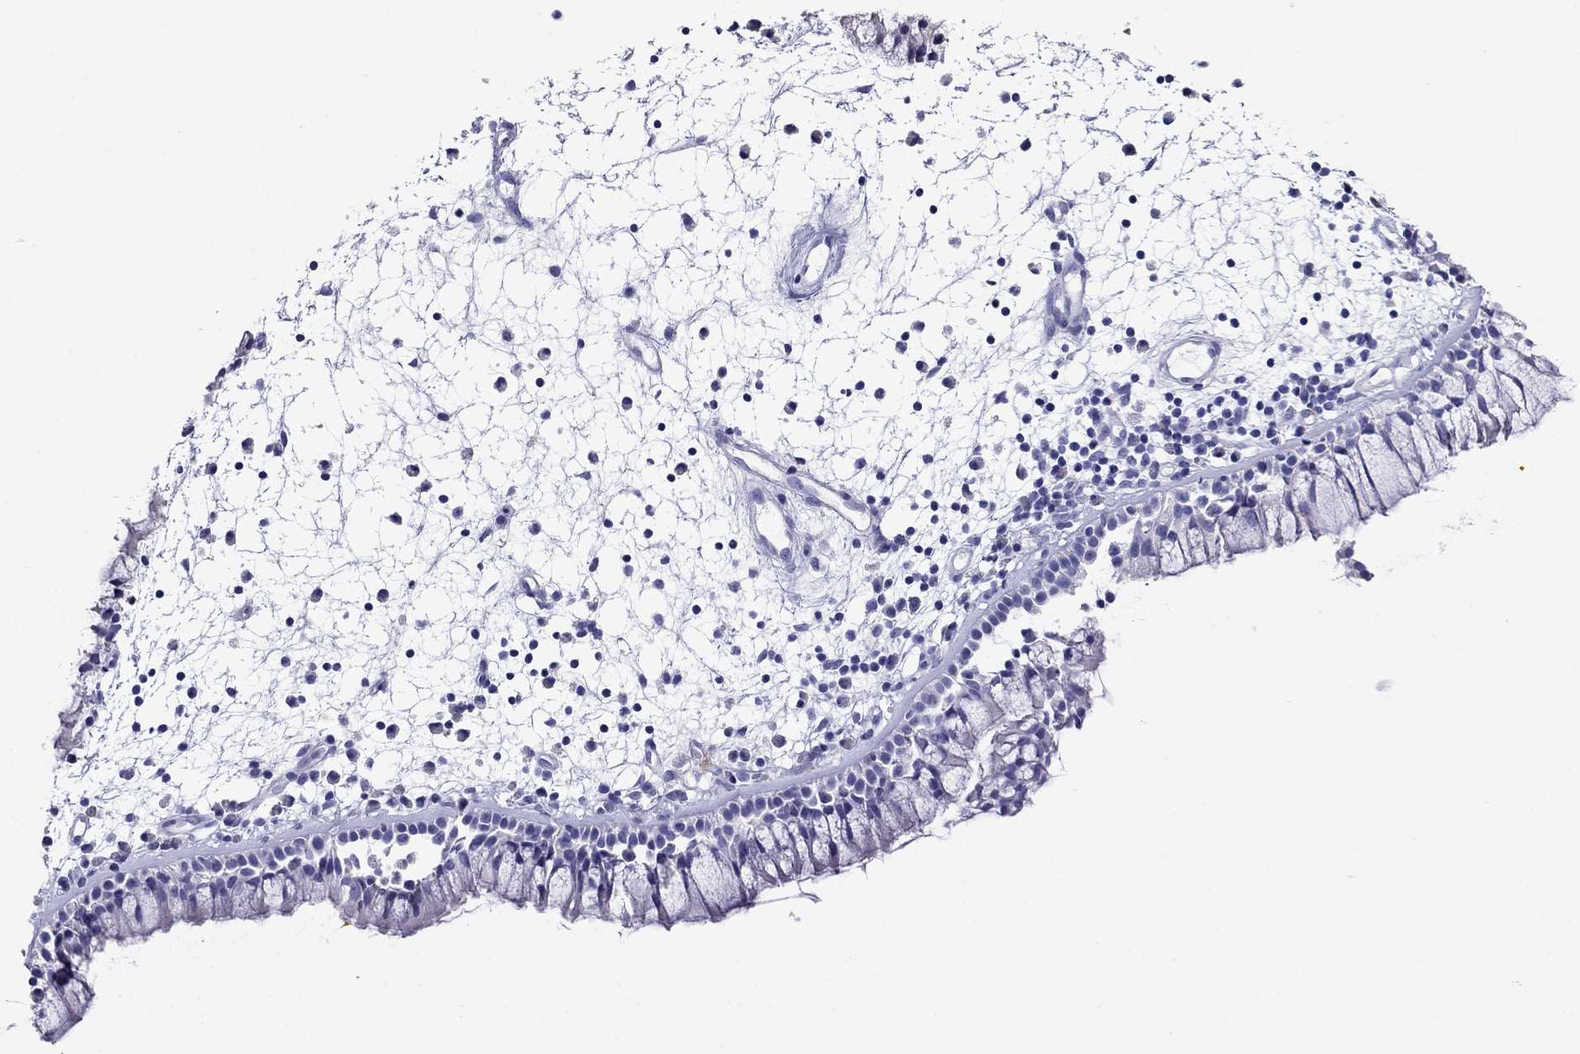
{"staining": {"intensity": "negative", "quantity": "none", "location": "none"}, "tissue": "nasopharynx", "cell_type": "Respiratory epithelial cells", "image_type": "normal", "snomed": [{"axis": "morphology", "description": "Normal tissue, NOS"}, {"axis": "morphology", "description": "Polyp, NOS"}, {"axis": "topography", "description": "Nasopharynx"}], "caption": "Immunohistochemical staining of benign nasopharynx shows no significant staining in respiratory epithelial cells.", "gene": "MC5R", "patient": {"sex": "female", "age": 56}}